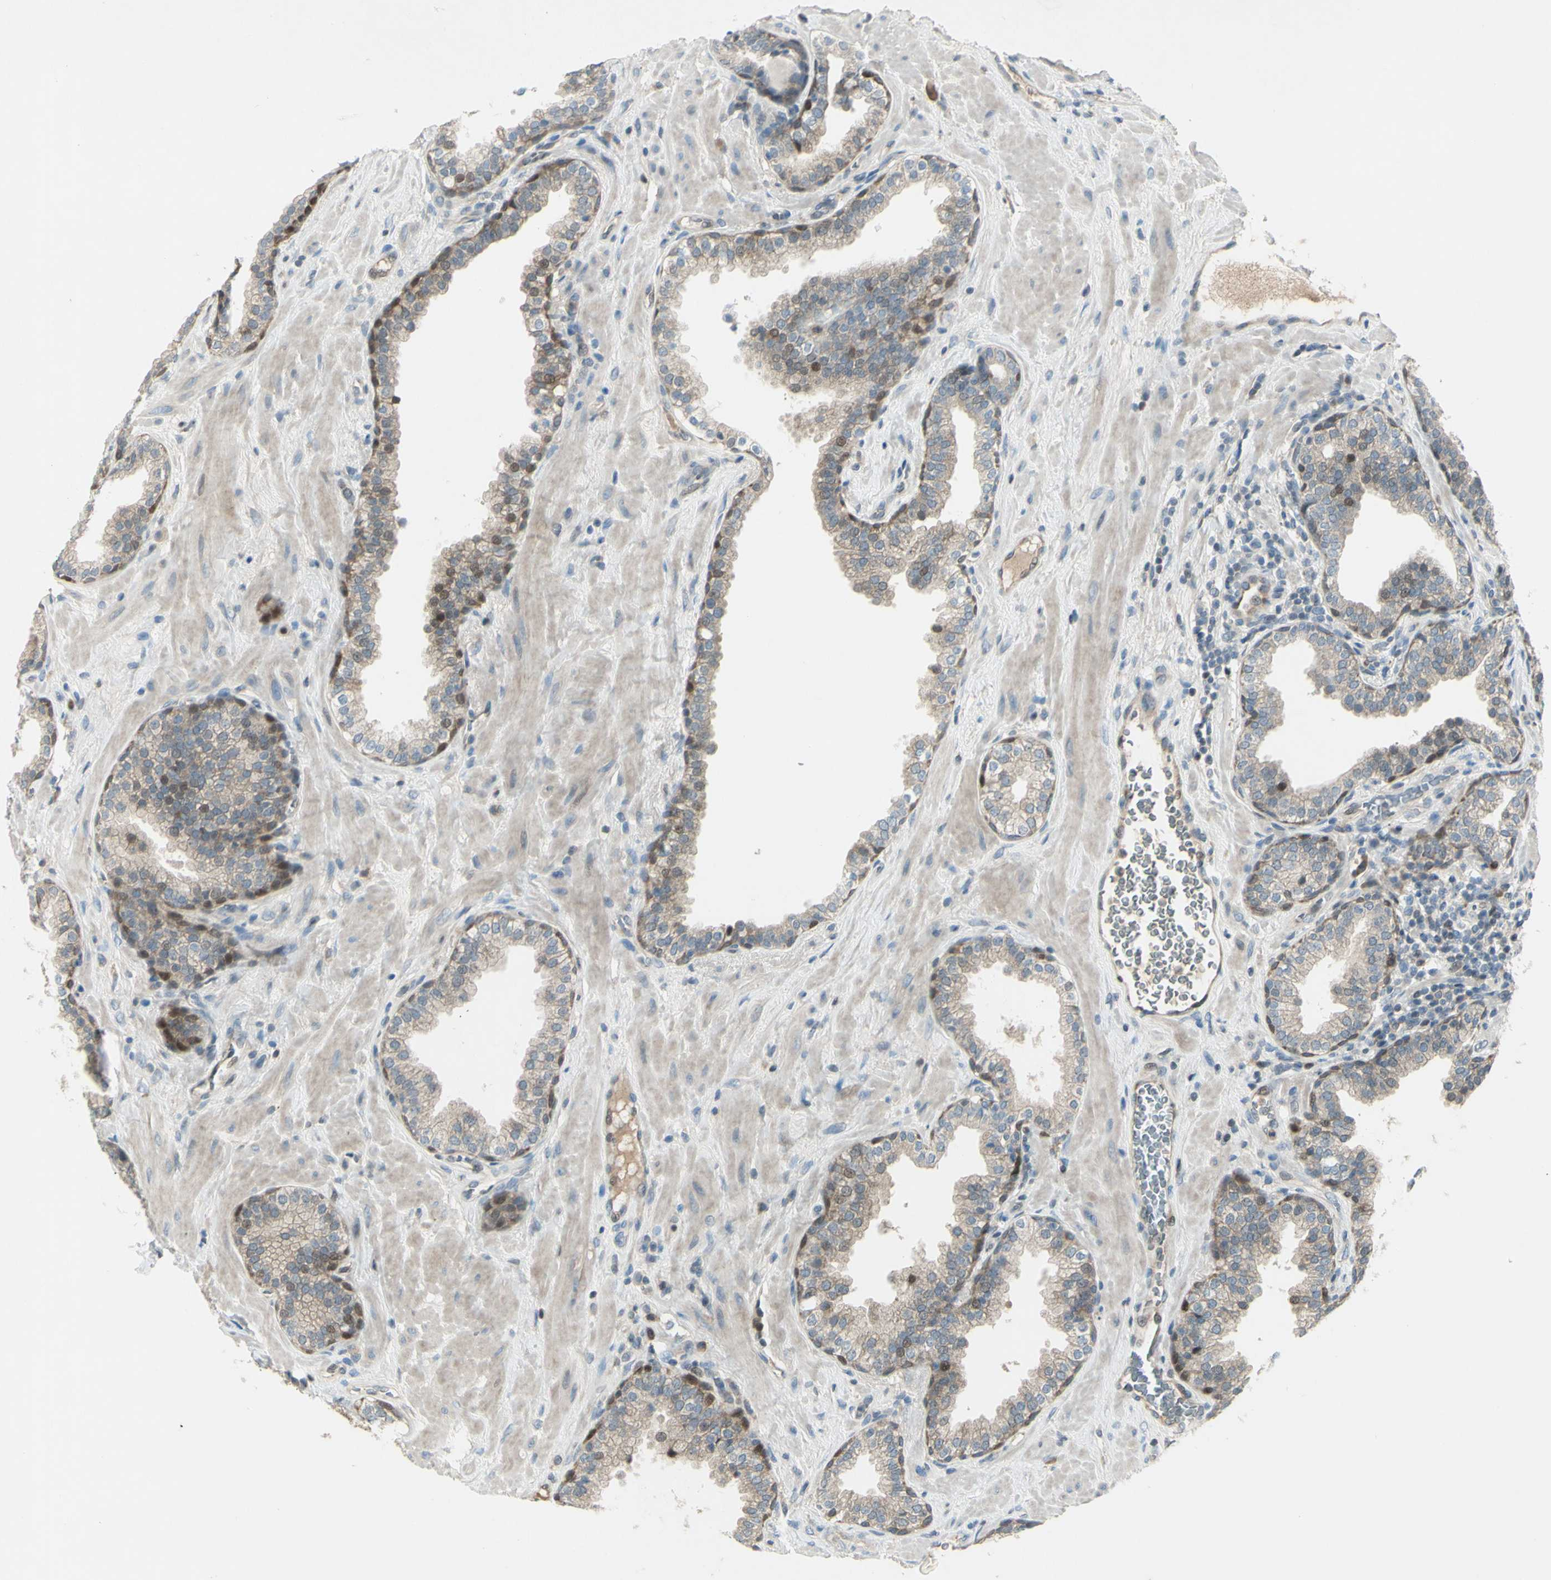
{"staining": {"intensity": "weak", "quantity": "25%-75%", "location": "cytoplasmic/membranous,nuclear"}, "tissue": "prostate", "cell_type": "Glandular cells", "image_type": "normal", "snomed": [{"axis": "morphology", "description": "Normal tissue, NOS"}, {"axis": "topography", "description": "Prostate"}], "caption": "Benign prostate displays weak cytoplasmic/membranous,nuclear expression in about 25%-75% of glandular cells.", "gene": "C1orf159", "patient": {"sex": "male", "age": 51}}